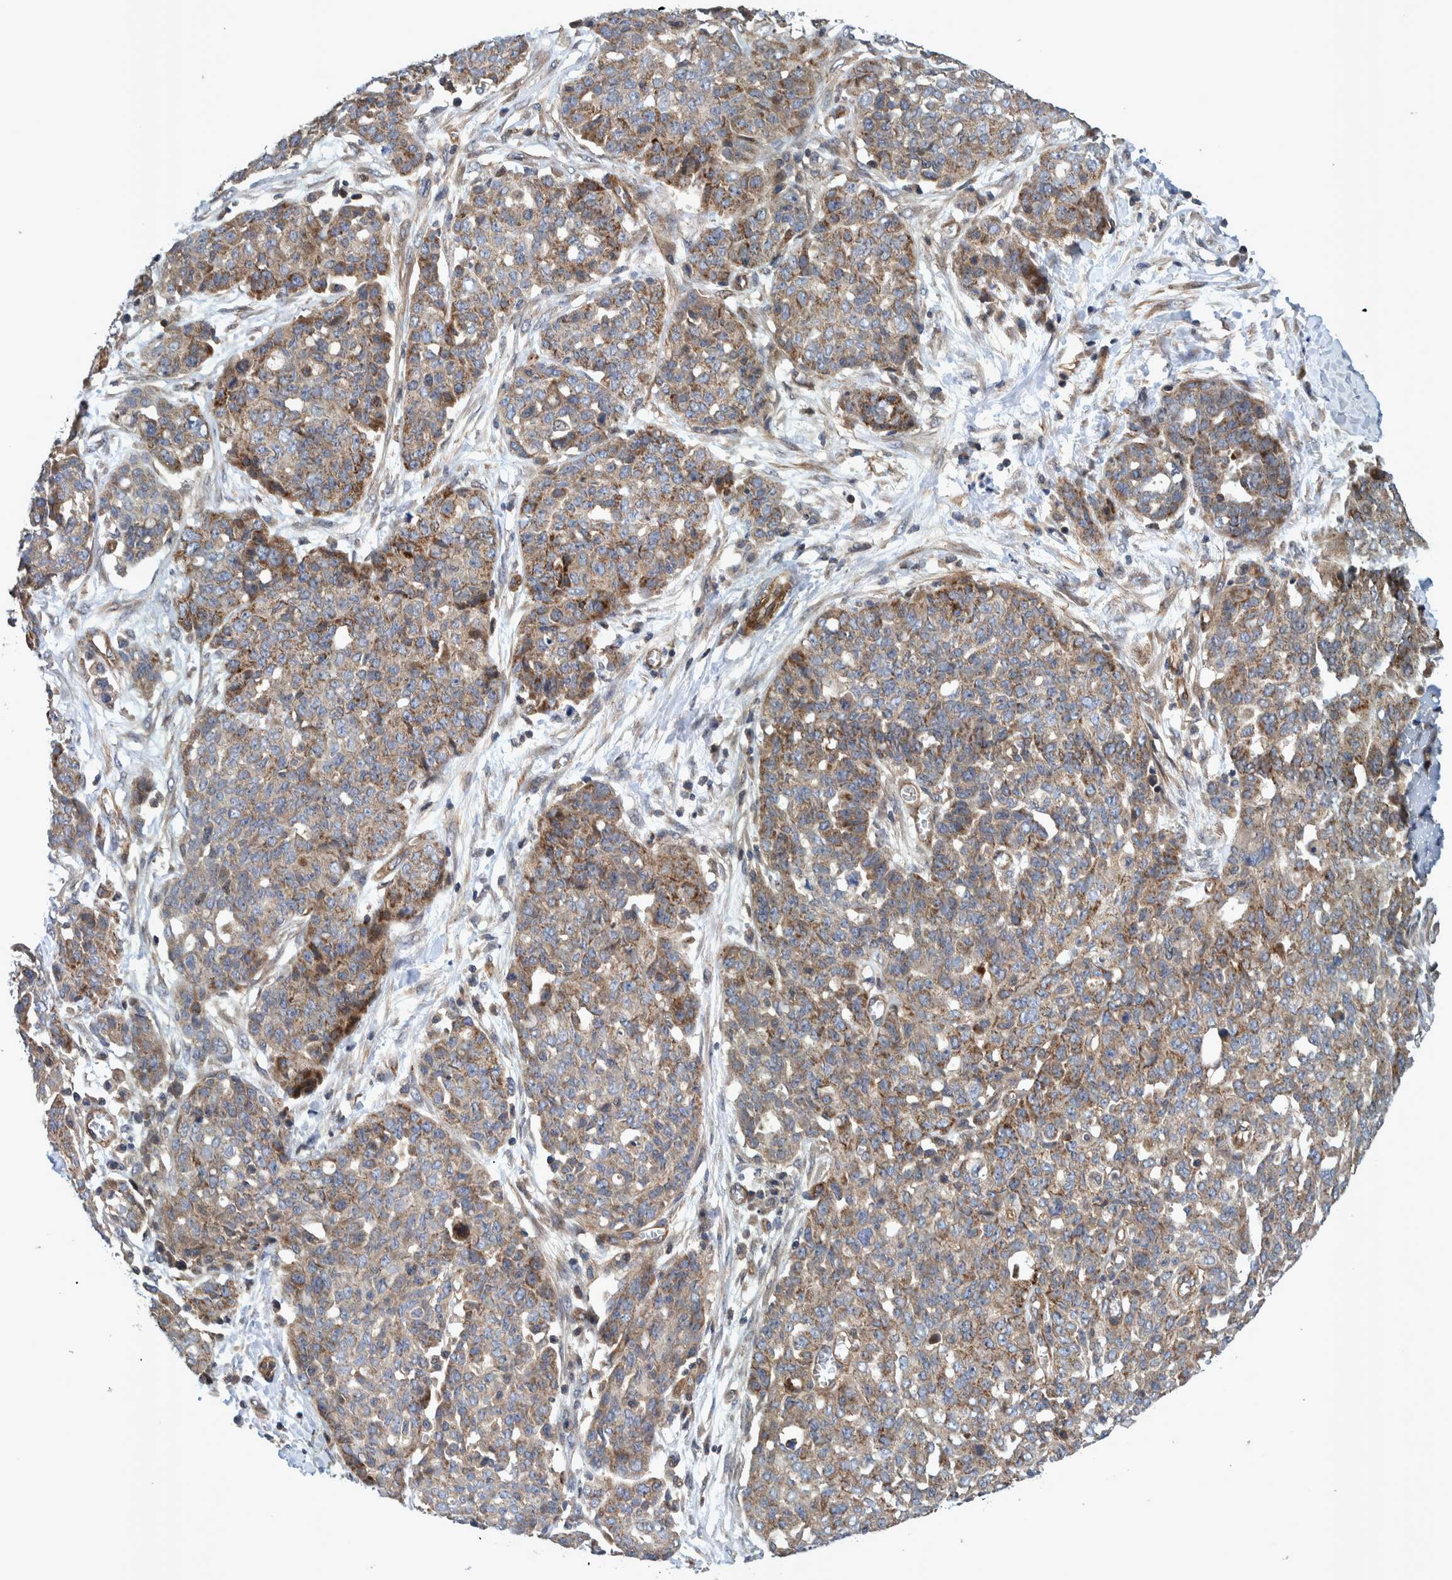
{"staining": {"intensity": "moderate", "quantity": ">75%", "location": "cytoplasmic/membranous"}, "tissue": "ovarian cancer", "cell_type": "Tumor cells", "image_type": "cancer", "snomed": [{"axis": "morphology", "description": "Cystadenocarcinoma, serous, NOS"}, {"axis": "topography", "description": "Soft tissue"}, {"axis": "topography", "description": "Ovary"}], "caption": "A high-resolution micrograph shows immunohistochemistry (IHC) staining of ovarian serous cystadenocarcinoma, which exhibits moderate cytoplasmic/membranous expression in about >75% of tumor cells.", "gene": "GRPEL2", "patient": {"sex": "female", "age": 57}}